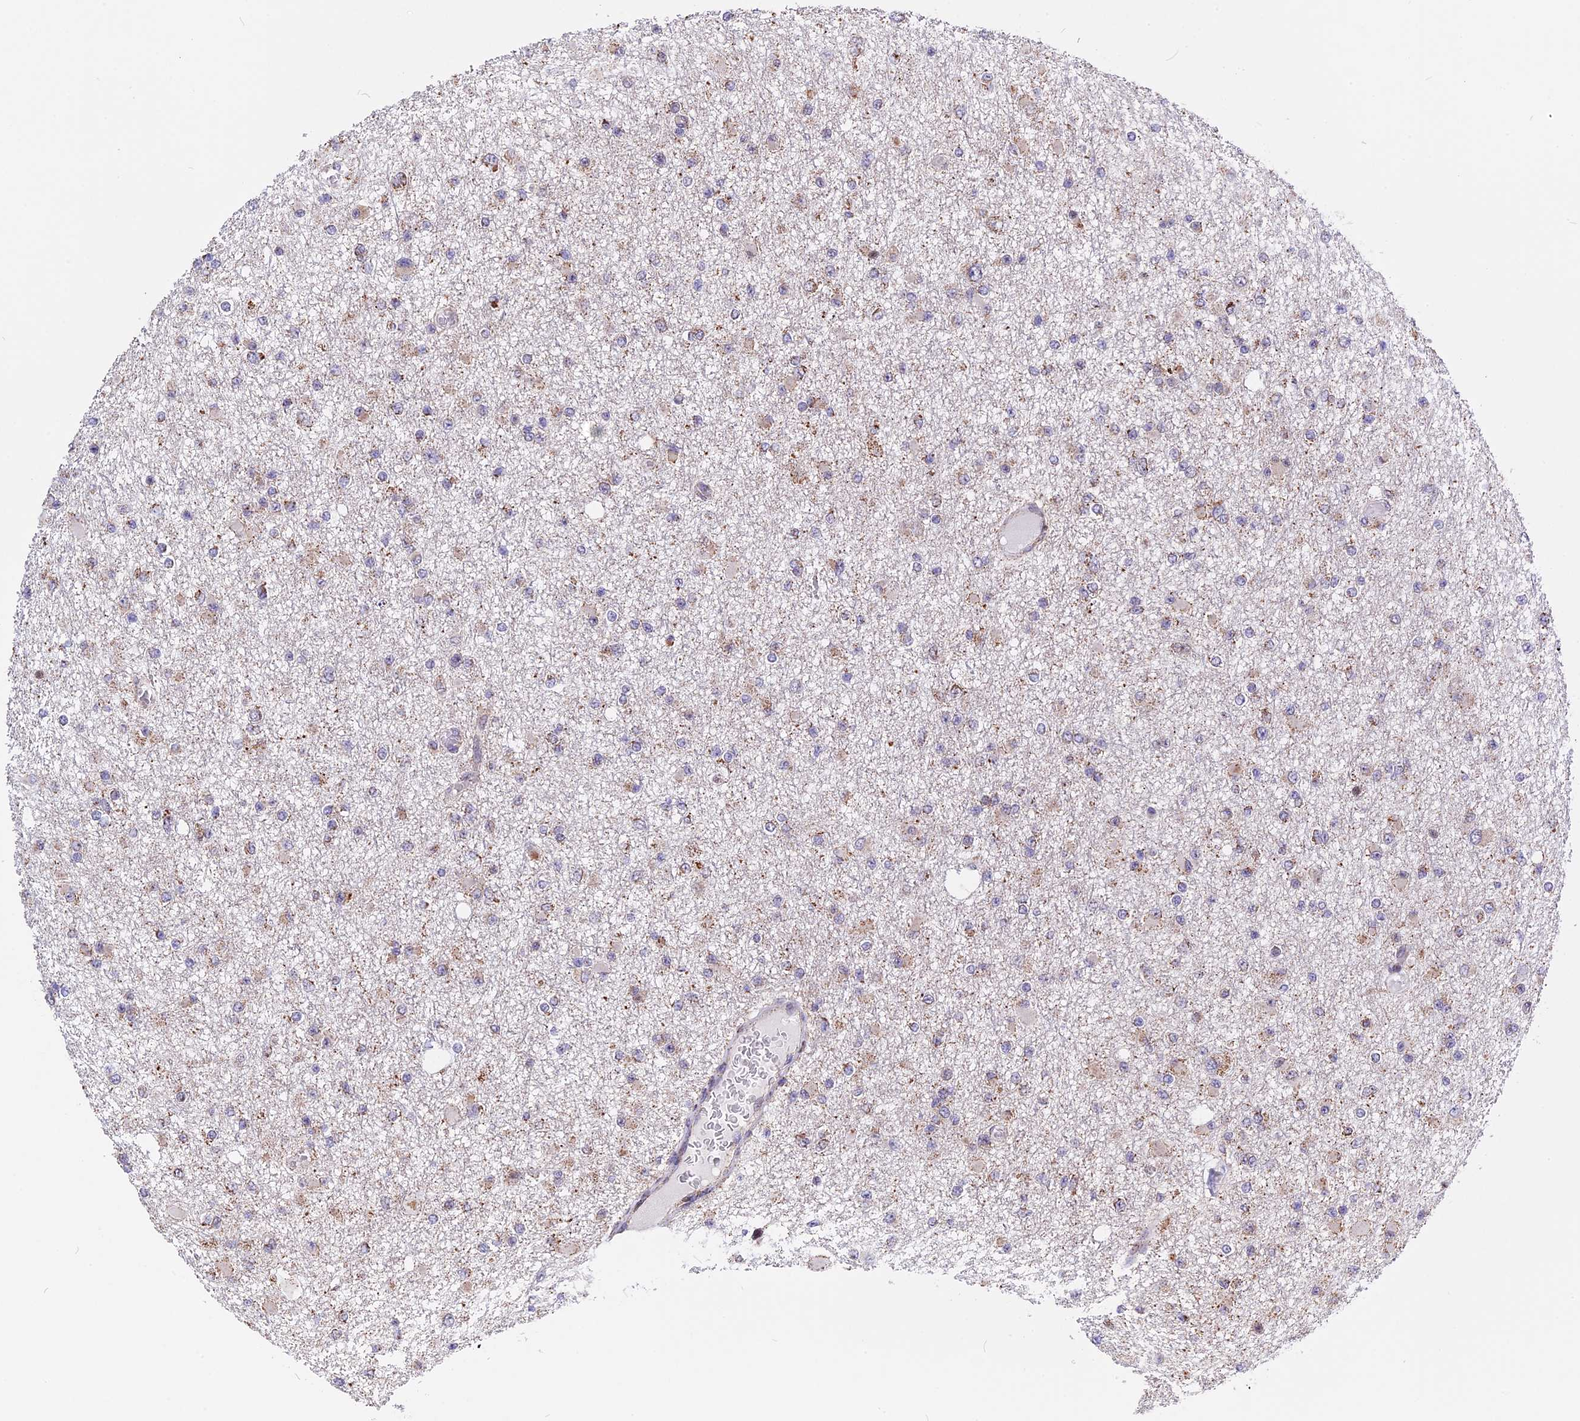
{"staining": {"intensity": "negative", "quantity": "none", "location": "none"}, "tissue": "glioma", "cell_type": "Tumor cells", "image_type": "cancer", "snomed": [{"axis": "morphology", "description": "Glioma, malignant, Low grade"}, {"axis": "topography", "description": "Brain"}], "caption": "An immunohistochemistry image of glioma is shown. There is no staining in tumor cells of glioma.", "gene": "FAM174C", "patient": {"sex": "female", "age": 22}}